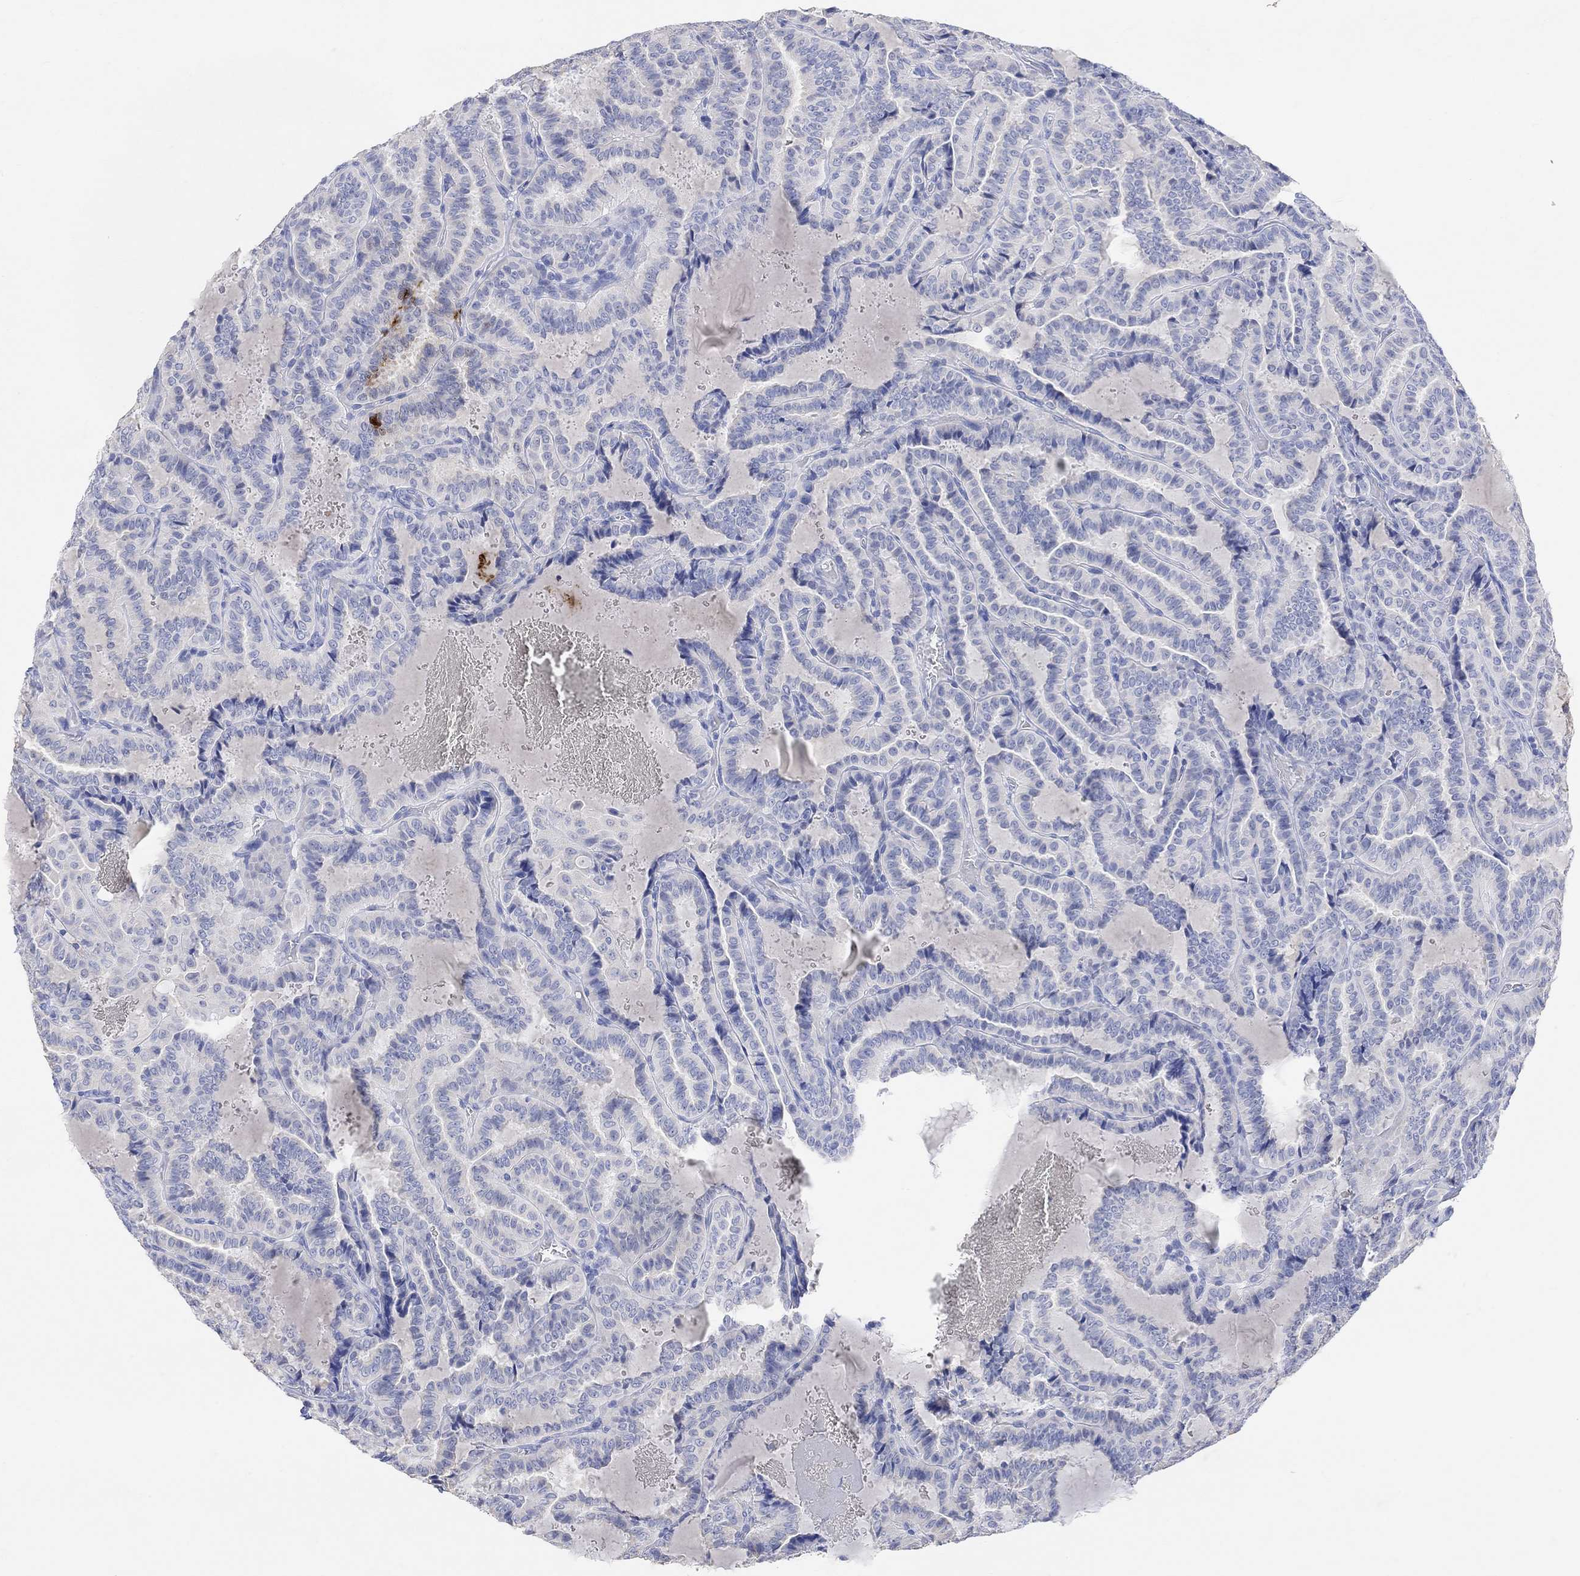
{"staining": {"intensity": "negative", "quantity": "none", "location": "none"}, "tissue": "thyroid cancer", "cell_type": "Tumor cells", "image_type": "cancer", "snomed": [{"axis": "morphology", "description": "Papillary adenocarcinoma, NOS"}, {"axis": "topography", "description": "Thyroid gland"}], "caption": "IHC image of papillary adenocarcinoma (thyroid) stained for a protein (brown), which demonstrates no positivity in tumor cells.", "gene": "TYR", "patient": {"sex": "female", "age": 39}}